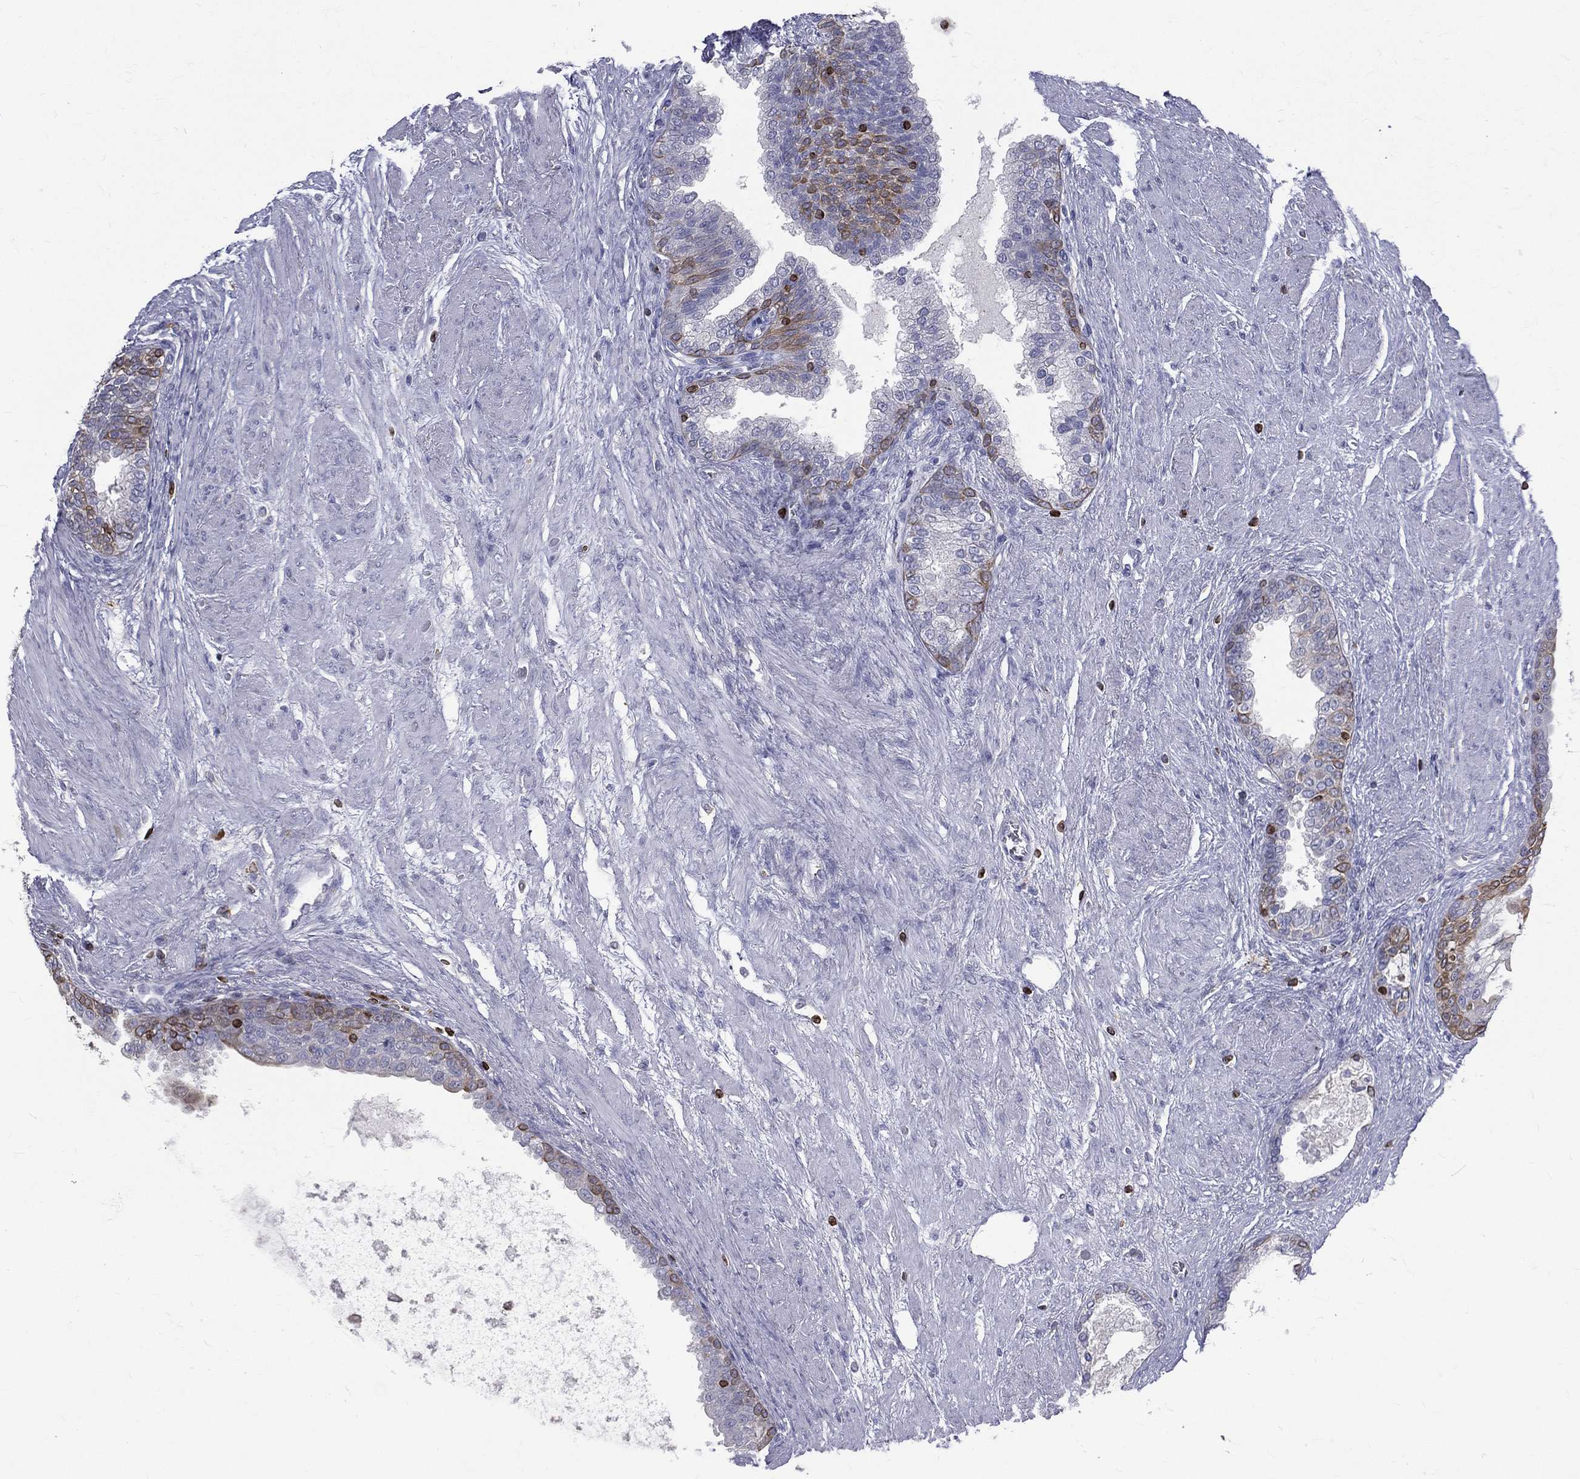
{"staining": {"intensity": "moderate", "quantity": "<25%", "location": "cytoplasmic/membranous"}, "tissue": "prostate cancer", "cell_type": "Tumor cells", "image_type": "cancer", "snomed": [{"axis": "morphology", "description": "Adenocarcinoma, NOS"}, {"axis": "topography", "description": "Prostate and seminal vesicle, NOS"}, {"axis": "topography", "description": "Prostate"}], "caption": "IHC histopathology image of prostate adenocarcinoma stained for a protein (brown), which exhibits low levels of moderate cytoplasmic/membranous staining in about <25% of tumor cells.", "gene": "CTSW", "patient": {"sex": "male", "age": 62}}